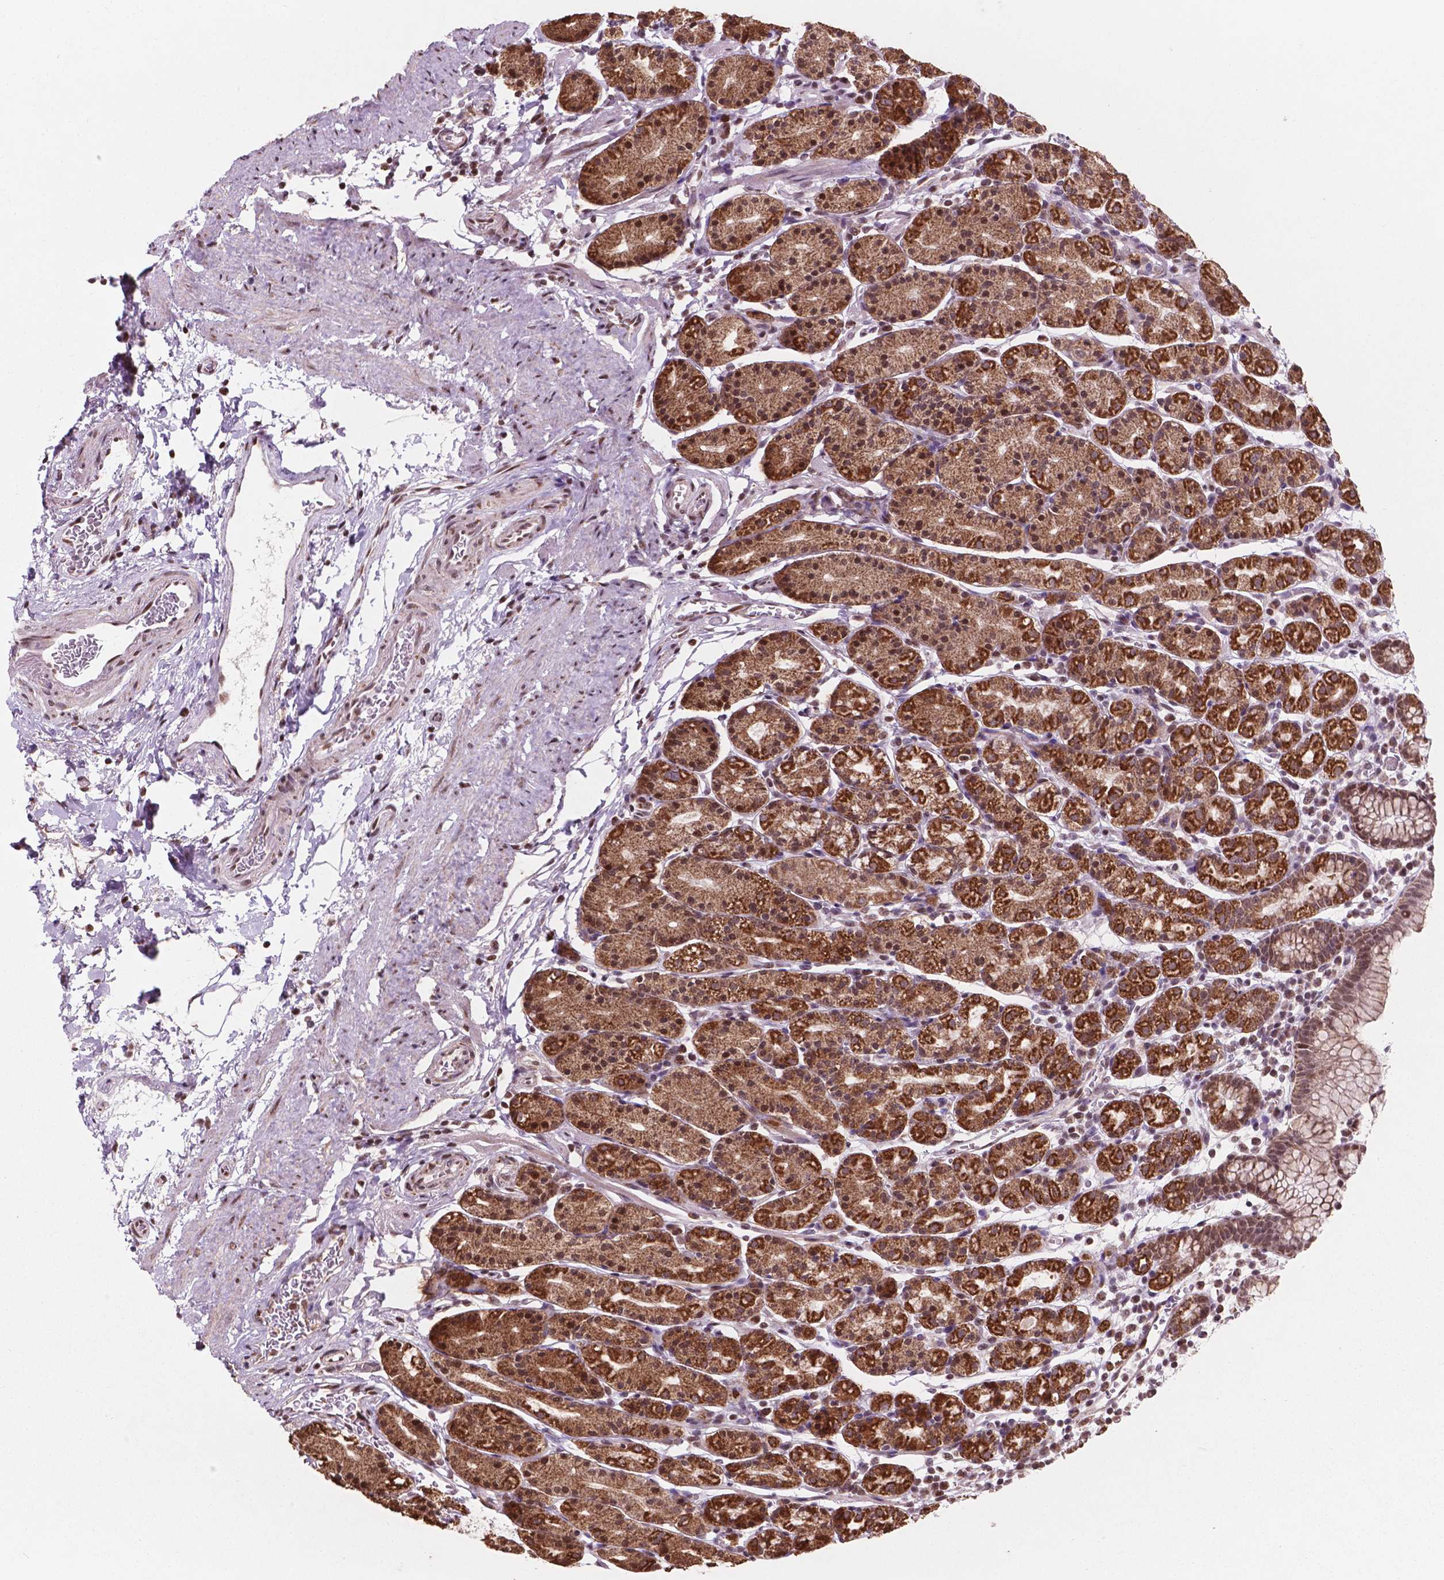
{"staining": {"intensity": "strong", "quantity": ">75%", "location": "cytoplasmic/membranous,nuclear"}, "tissue": "stomach", "cell_type": "Glandular cells", "image_type": "normal", "snomed": [{"axis": "morphology", "description": "Normal tissue, NOS"}, {"axis": "topography", "description": "Stomach, upper"}, {"axis": "topography", "description": "Stomach"}], "caption": "Protein staining shows strong cytoplasmic/membranous,nuclear positivity in approximately >75% of glandular cells in unremarkable stomach.", "gene": "NDUFA10", "patient": {"sex": "male", "age": 62}}